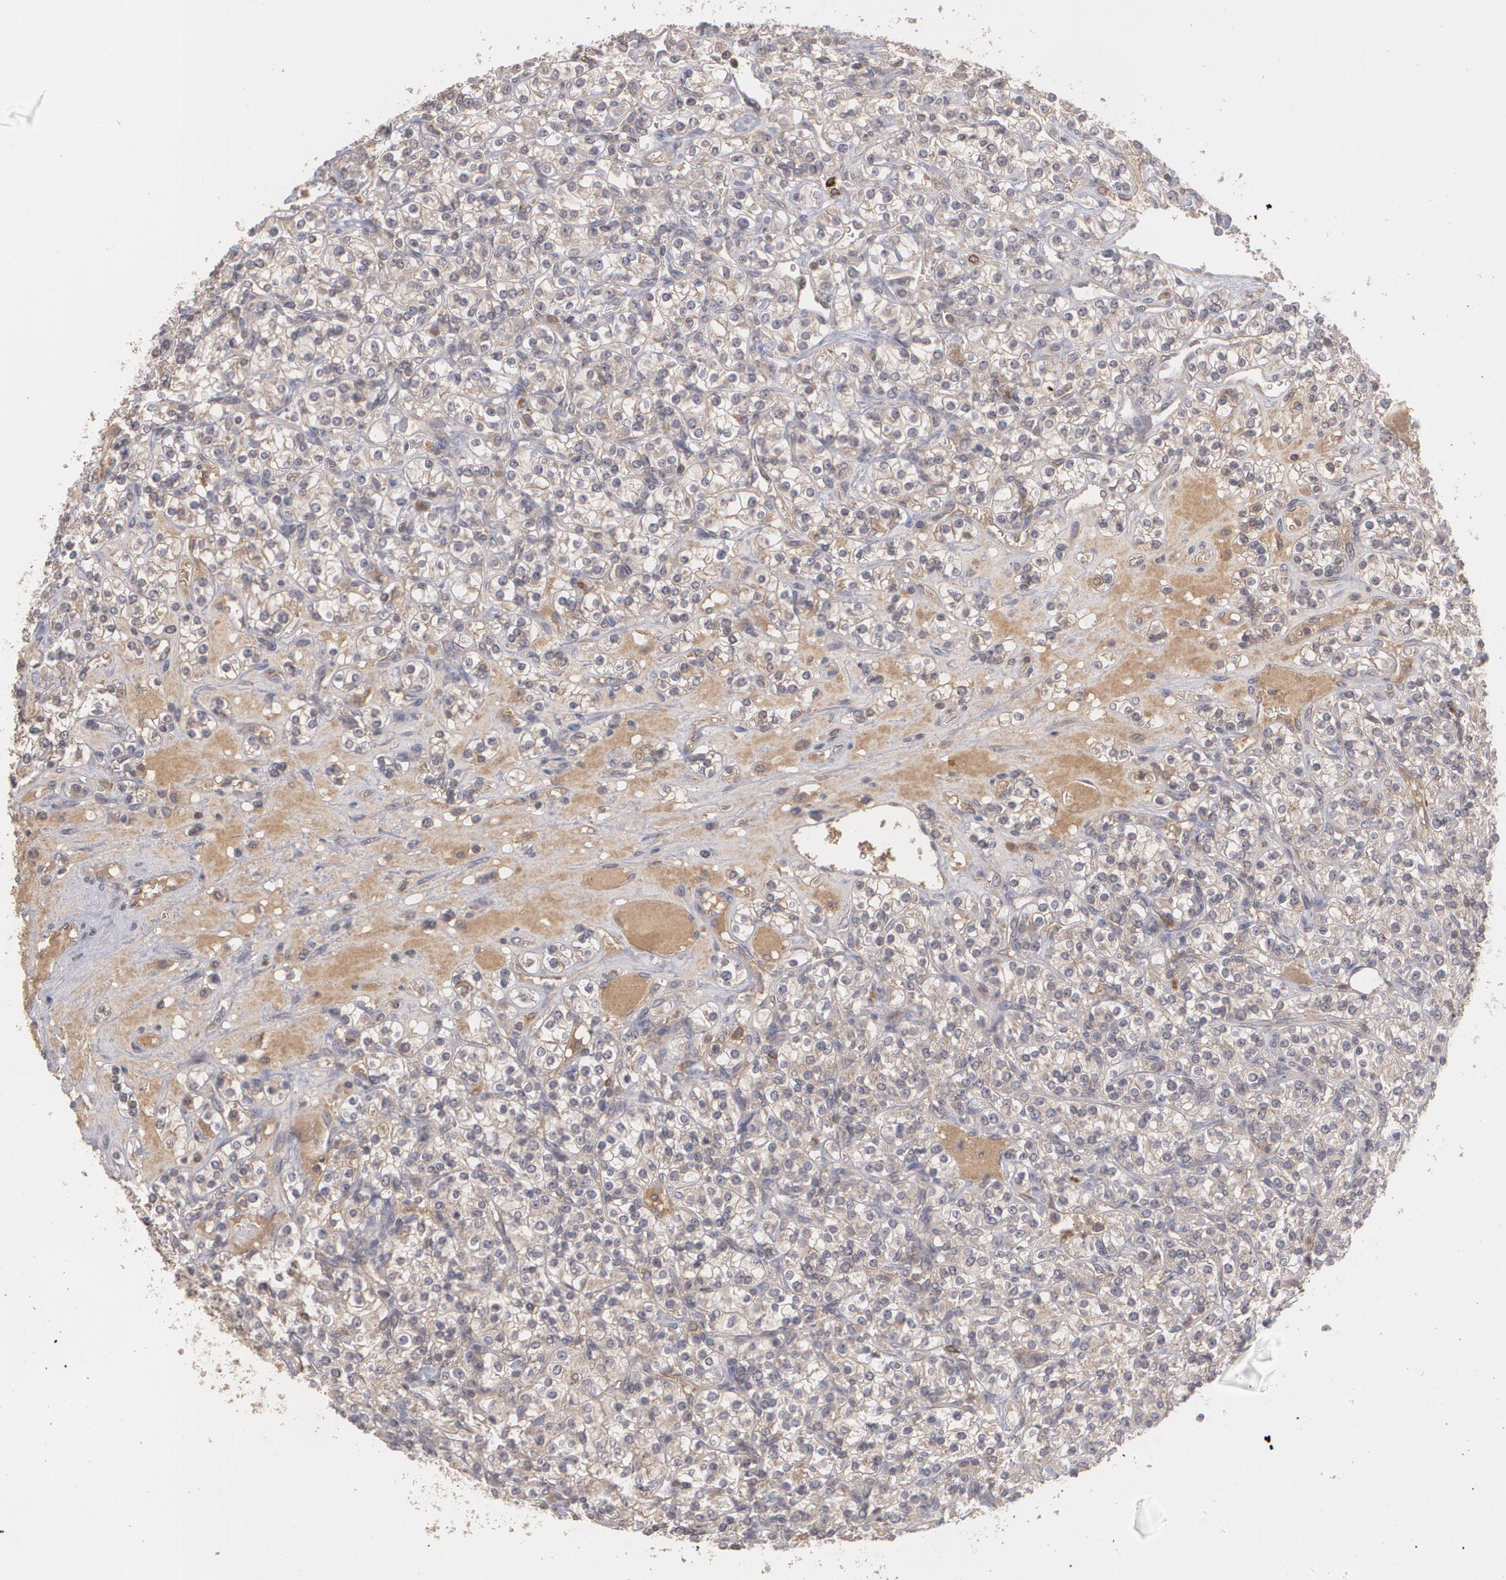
{"staining": {"intensity": "moderate", "quantity": ">75%", "location": "cytoplasmic/membranous"}, "tissue": "renal cancer", "cell_type": "Tumor cells", "image_type": "cancer", "snomed": [{"axis": "morphology", "description": "Adenocarcinoma, NOS"}, {"axis": "topography", "description": "Kidney"}], "caption": "This image displays renal cancer (adenocarcinoma) stained with immunohistochemistry to label a protein in brown. The cytoplasmic/membranous of tumor cells show moderate positivity for the protein. Nuclei are counter-stained blue.", "gene": "ARF6", "patient": {"sex": "male", "age": 77}}